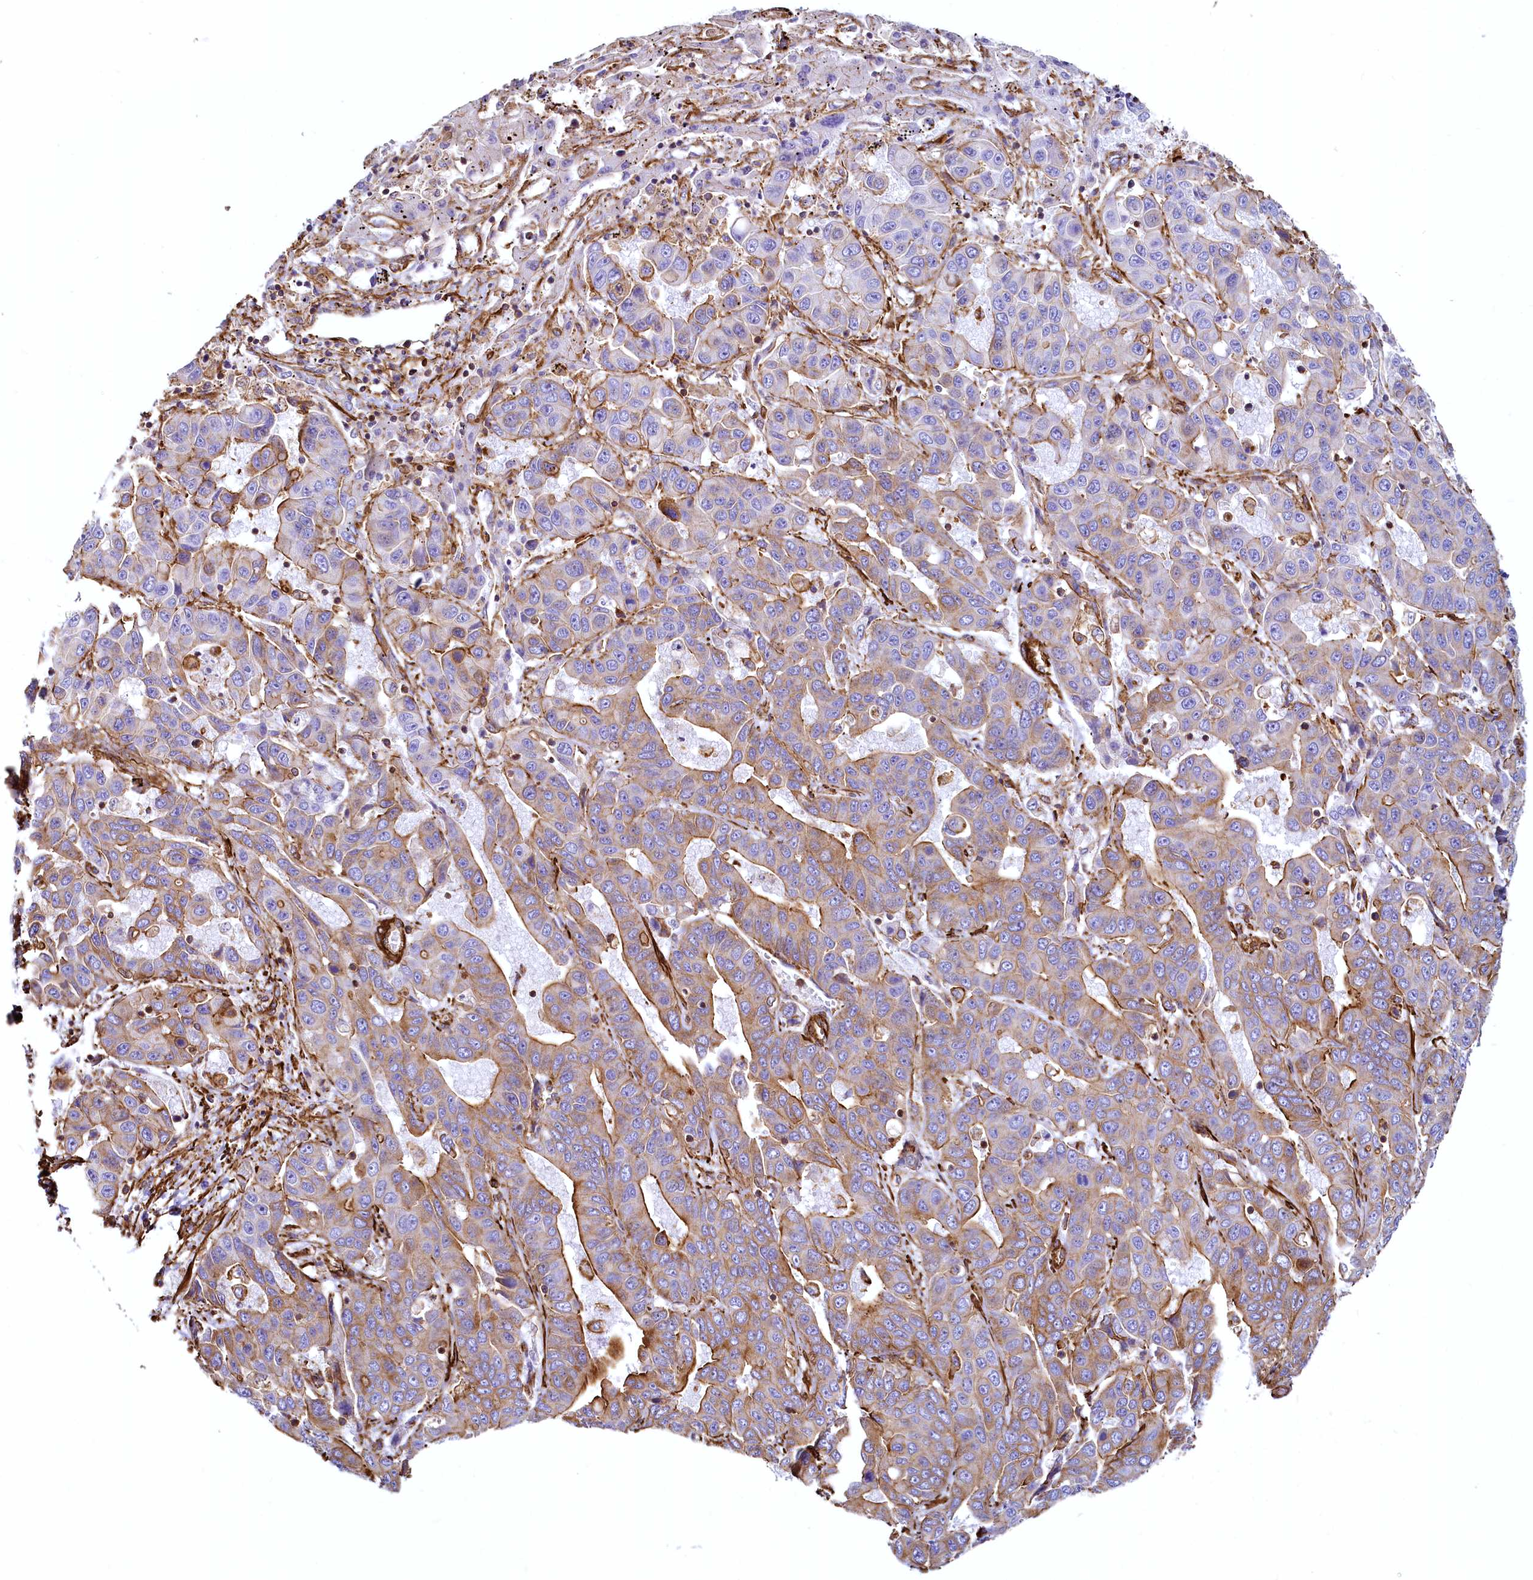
{"staining": {"intensity": "strong", "quantity": "25%-75%", "location": "cytoplasmic/membranous"}, "tissue": "liver cancer", "cell_type": "Tumor cells", "image_type": "cancer", "snomed": [{"axis": "morphology", "description": "Cholangiocarcinoma"}, {"axis": "topography", "description": "Liver"}], "caption": "Strong cytoplasmic/membranous staining for a protein is present in about 25%-75% of tumor cells of cholangiocarcinoma (liver) using IHC.", "gene": "THBS1", "patient": {"sex": "female", "age": 52}}